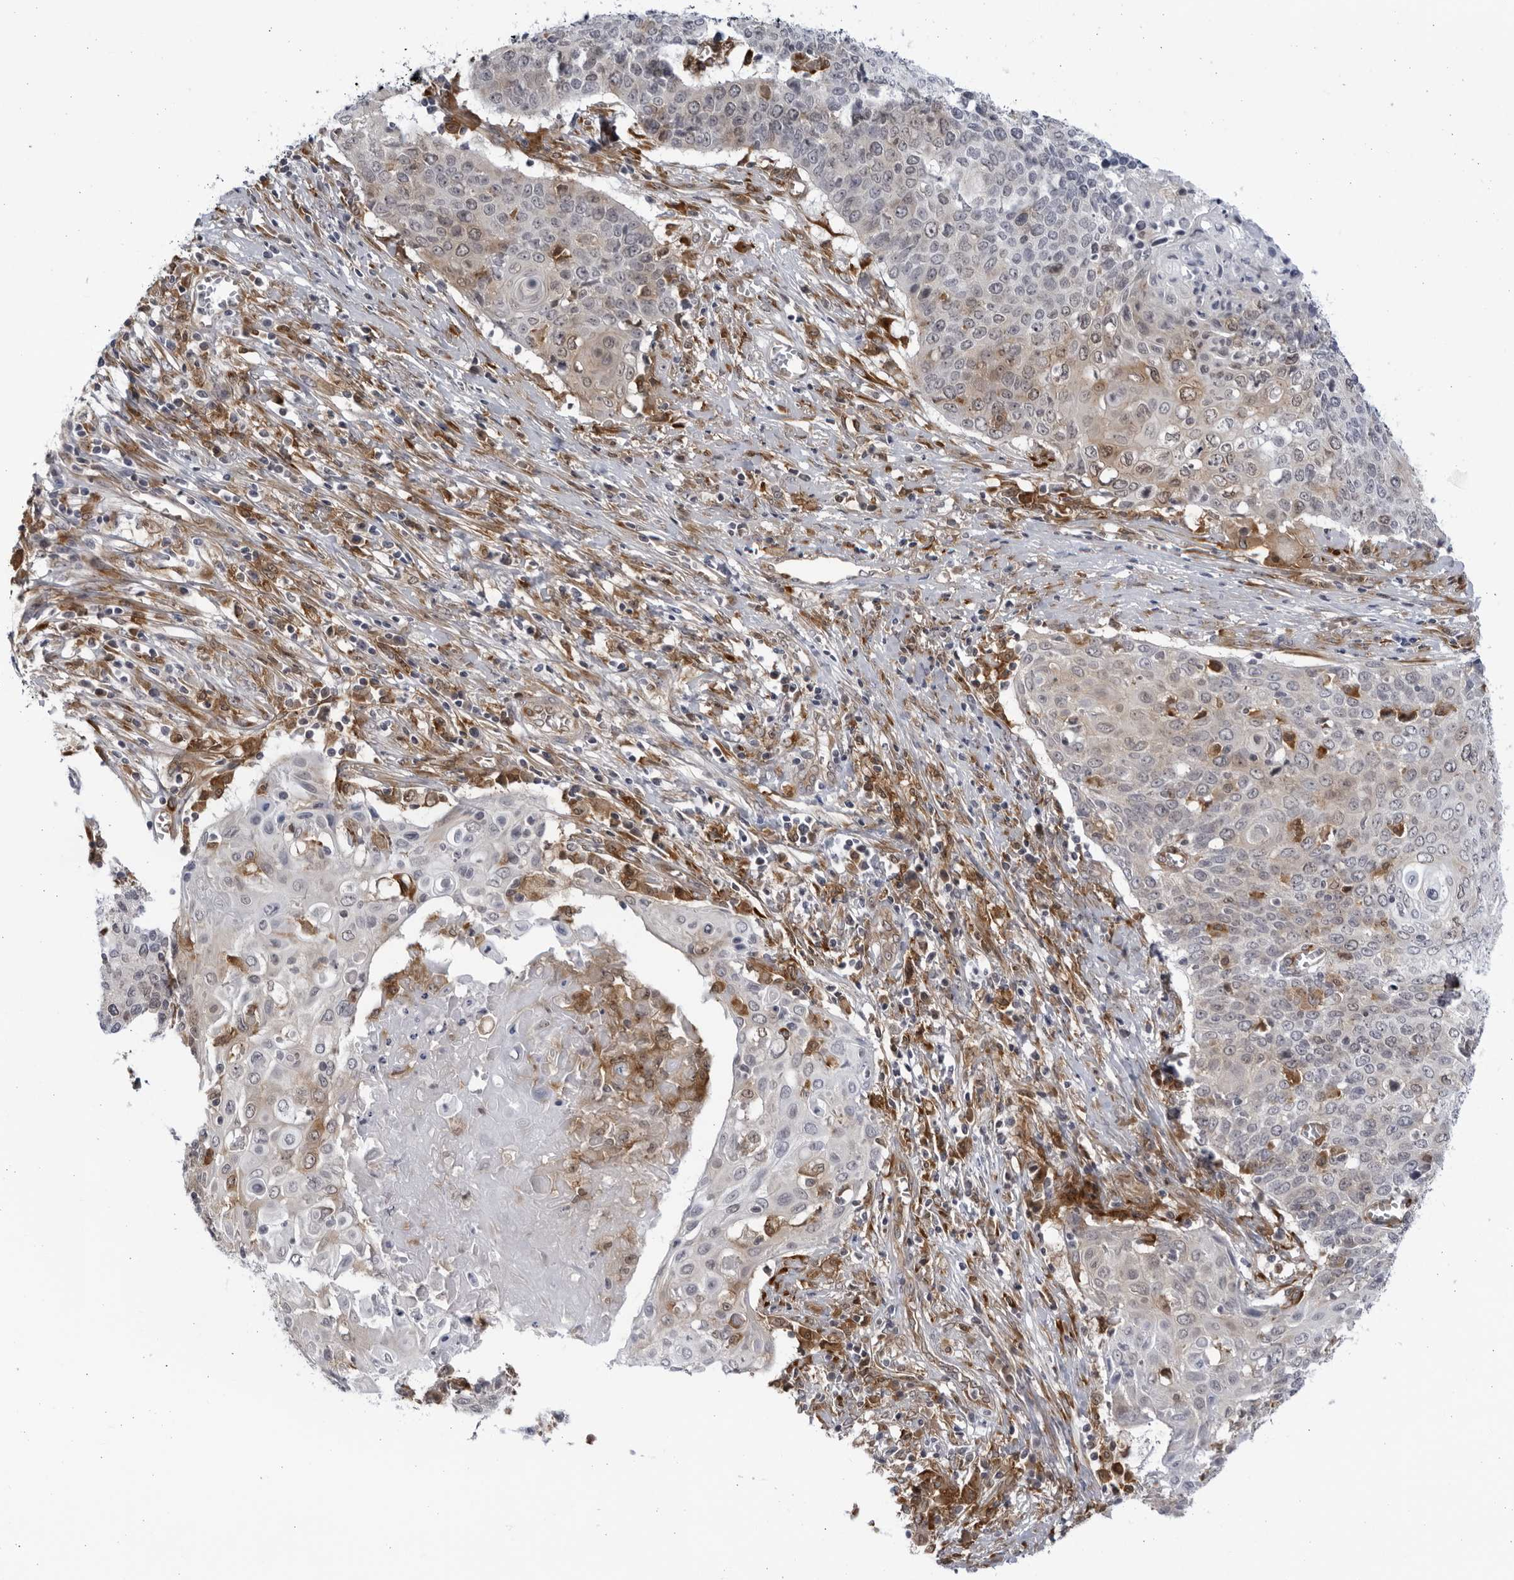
{"staining": {"intensity": "weak", "quantity": "<25%", "location": "cytoplasmic/membranous"}, "tissue": "cervical cancer", "cell_type": "Tumor cells", "image_type": "cancer", "snomed": [{"axis": "morphology", "description": "Squamous cell carcinoma, NOS"}, {"axis": "topography", "description": "Cervix"}], "caption": "Cervical squamous cell carcinoma stained for a protein using immunohistochemistry shows no positivity tumor cells.", "gene": "BMP2K", "patient": {"sex": "female", "age": 39}}